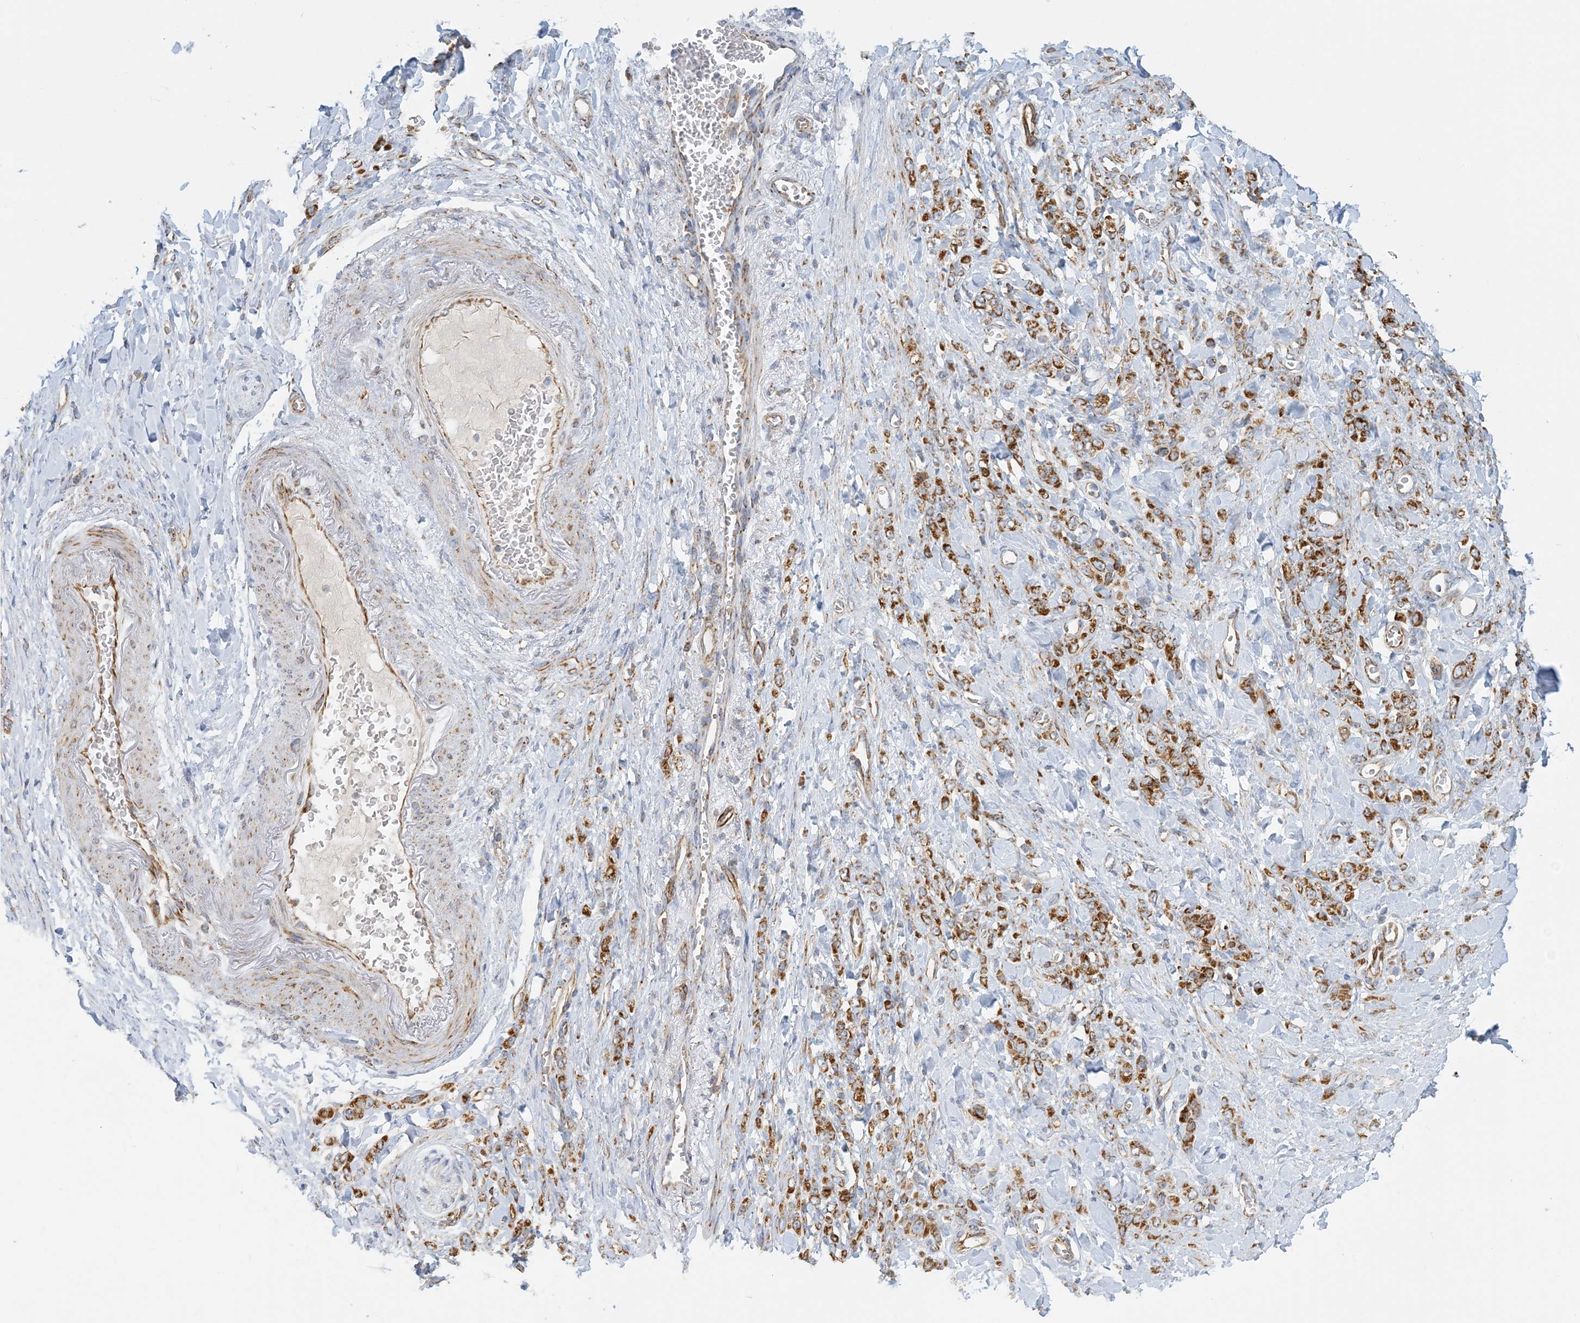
{"staining": {"intensity": "strong", "quantity": ">75%", "location": "cytoplasmic/membranous"}, "tissue": "stomach cancer", "cell_type": "Tumor cells", "image_type": "cancer", "snomed": [{"axis": "morphology", "description": "Normal tissue, NOS"}, {"axis": "morphology", "description": "Adenocarcinoma, NOS"}, {"axis": "topography", "description": "Stomach"}], "caption": "Human adenocarcinoma (stomach) stained with a protein marker displays strong staining in tumor cells.", "gene": "COA3", "patient": {"sex": "male", "age": 82}}